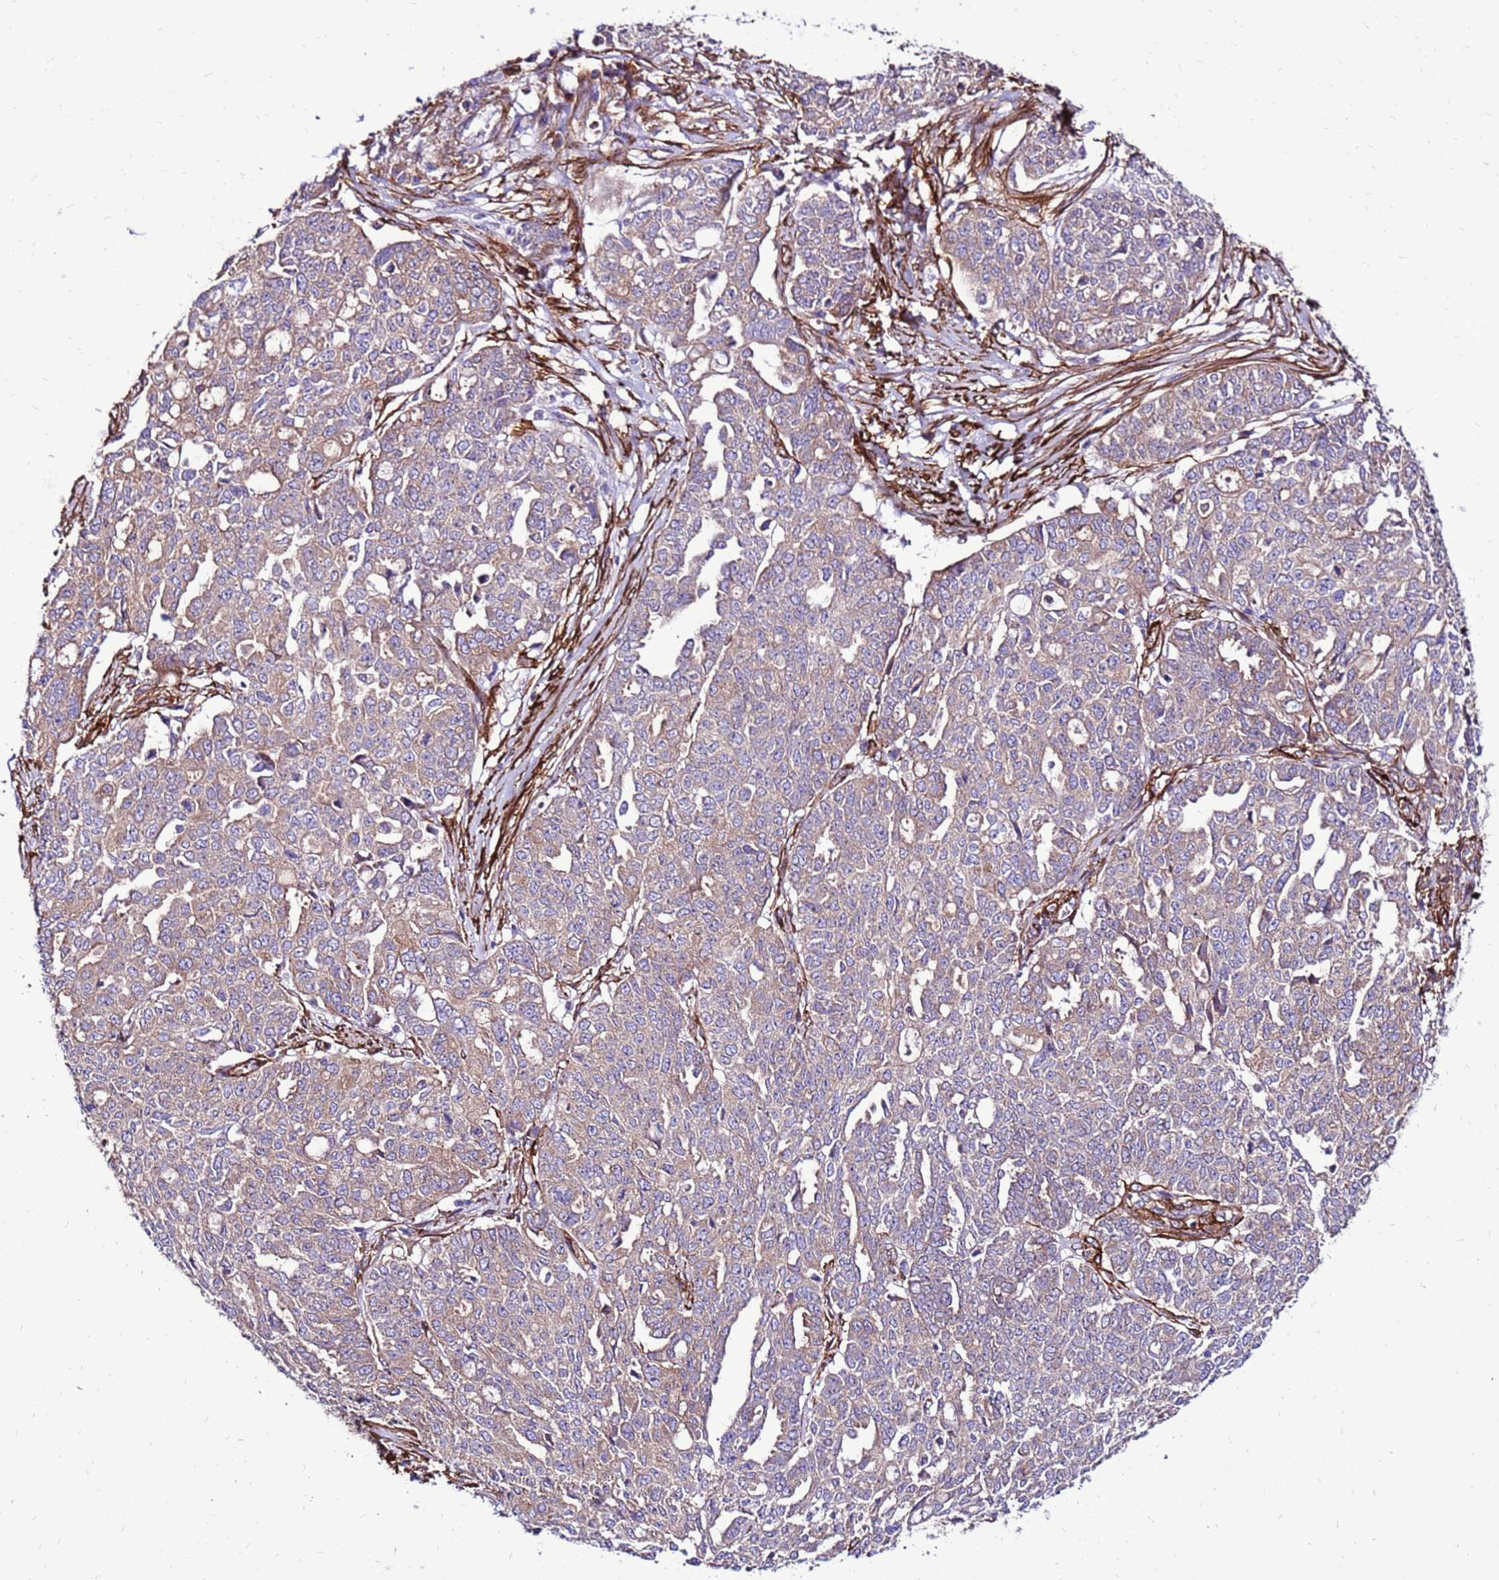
{"staining": {"intensity": "weak", "quantity": ">75%", "location": "cytoplasmic/membranous"}, "tissue": "ovarian cancer", "cell_type": "Tumor cells", "image_type": "cancer", "snomed": [{"axis": "morphology", "description": "Cystadenocarcinoma, serous, NOS"}, {"axis": "topography", "description": "Soft tissue"}, {"axis": "topography", "description": "Ovary"}], "caption": "Immunohistochemical staining of human ovarian cancer shows low levels of weak cytoplasmic/membranous protein expression in approximately >75% of tumor cells. (Brightfield microscopy of DAB IHC at high magnification).", "gene": "EI24", "patient": {"sex": "female", "age": 57}}